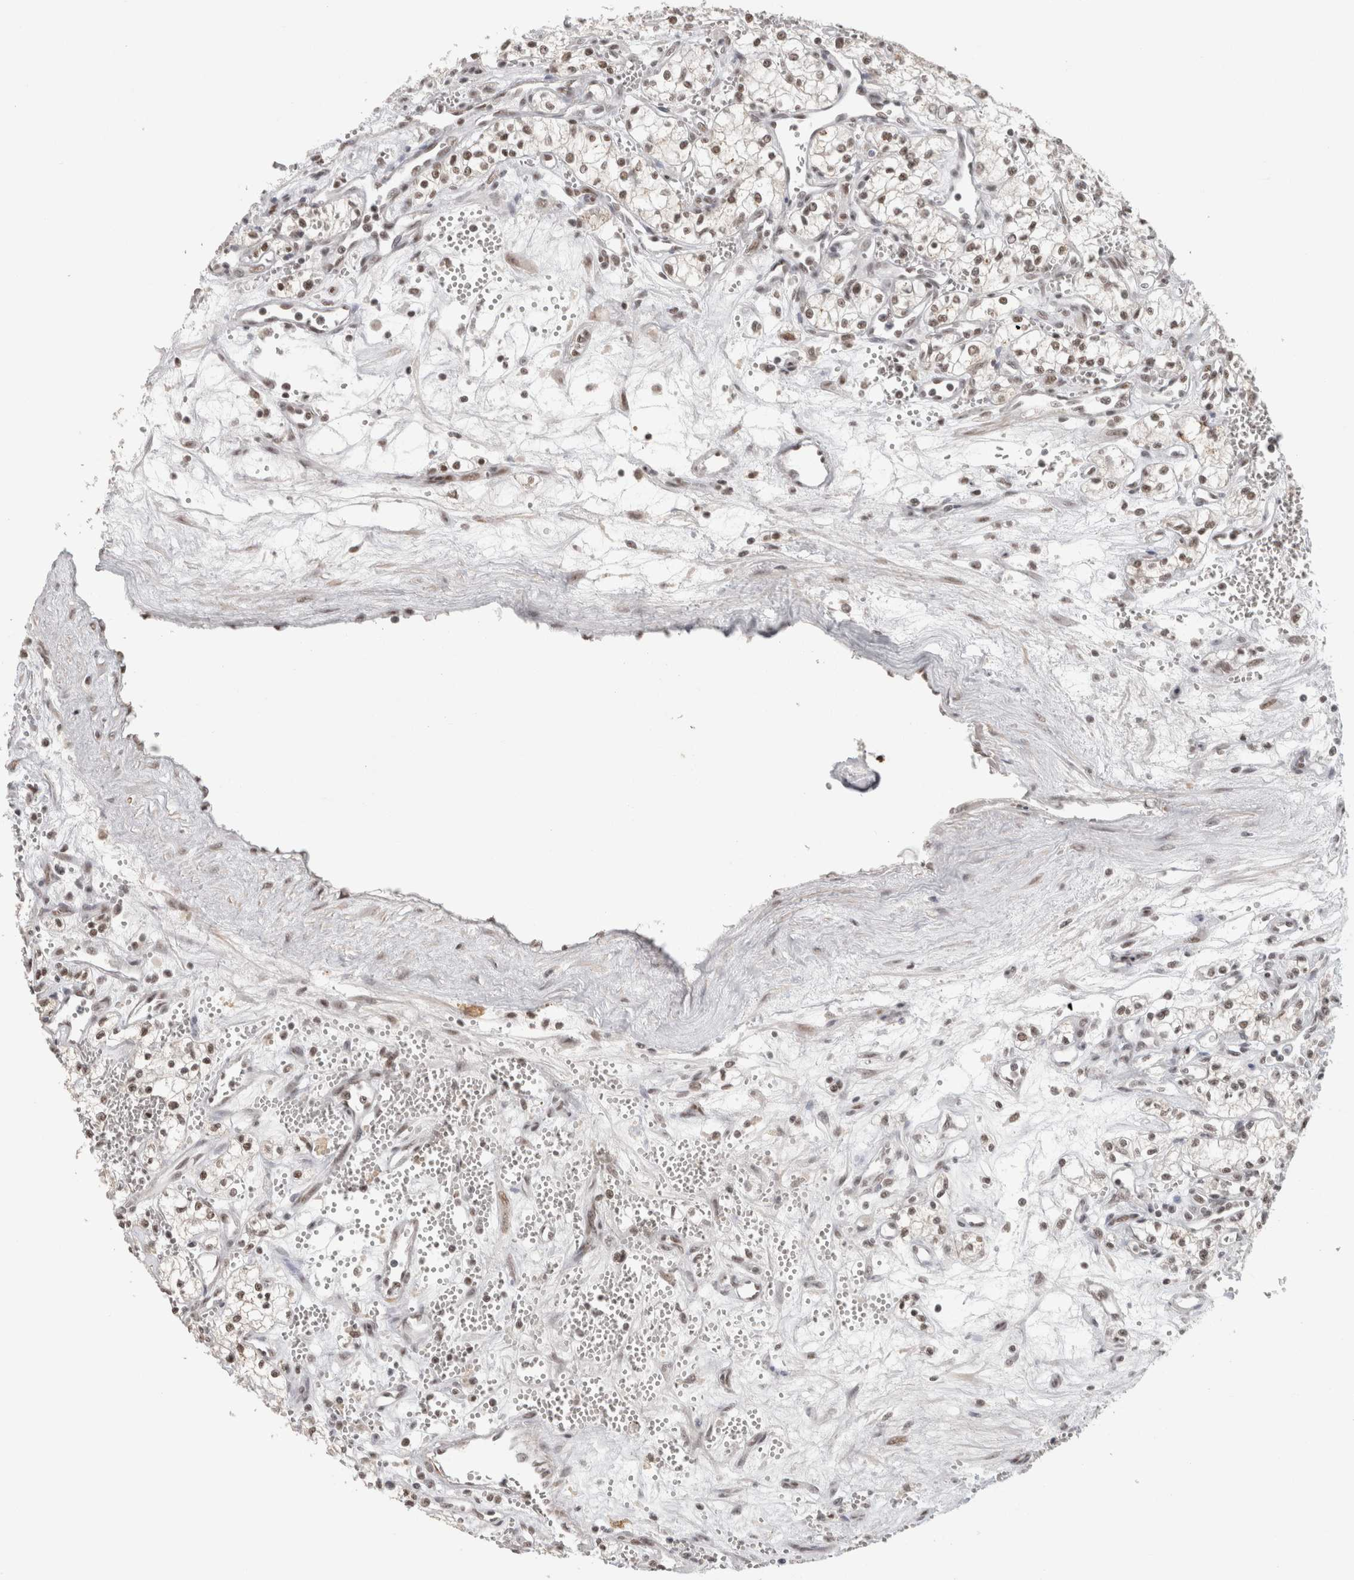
{"staining": {"intensity": "weak", "quantity": "25%-75%", "location": "nuclear"}, "tissue": "renal cancer", "cell_type": "Tumor cells", "image_type": "cancer", "snomed": [{"axis": "morphology", "description": "Adenocarcinoma, NOS"}, {"axis": "topography", "description": "Kidney"}], "caption": "Immunohistochemistry (IHC) of renal cancer displays low levels of weak nuclear expression in approximately 25%-75% of tumor cells.", "gene": "ZNF830", "patient": {"sex": "male", "age": 59}}